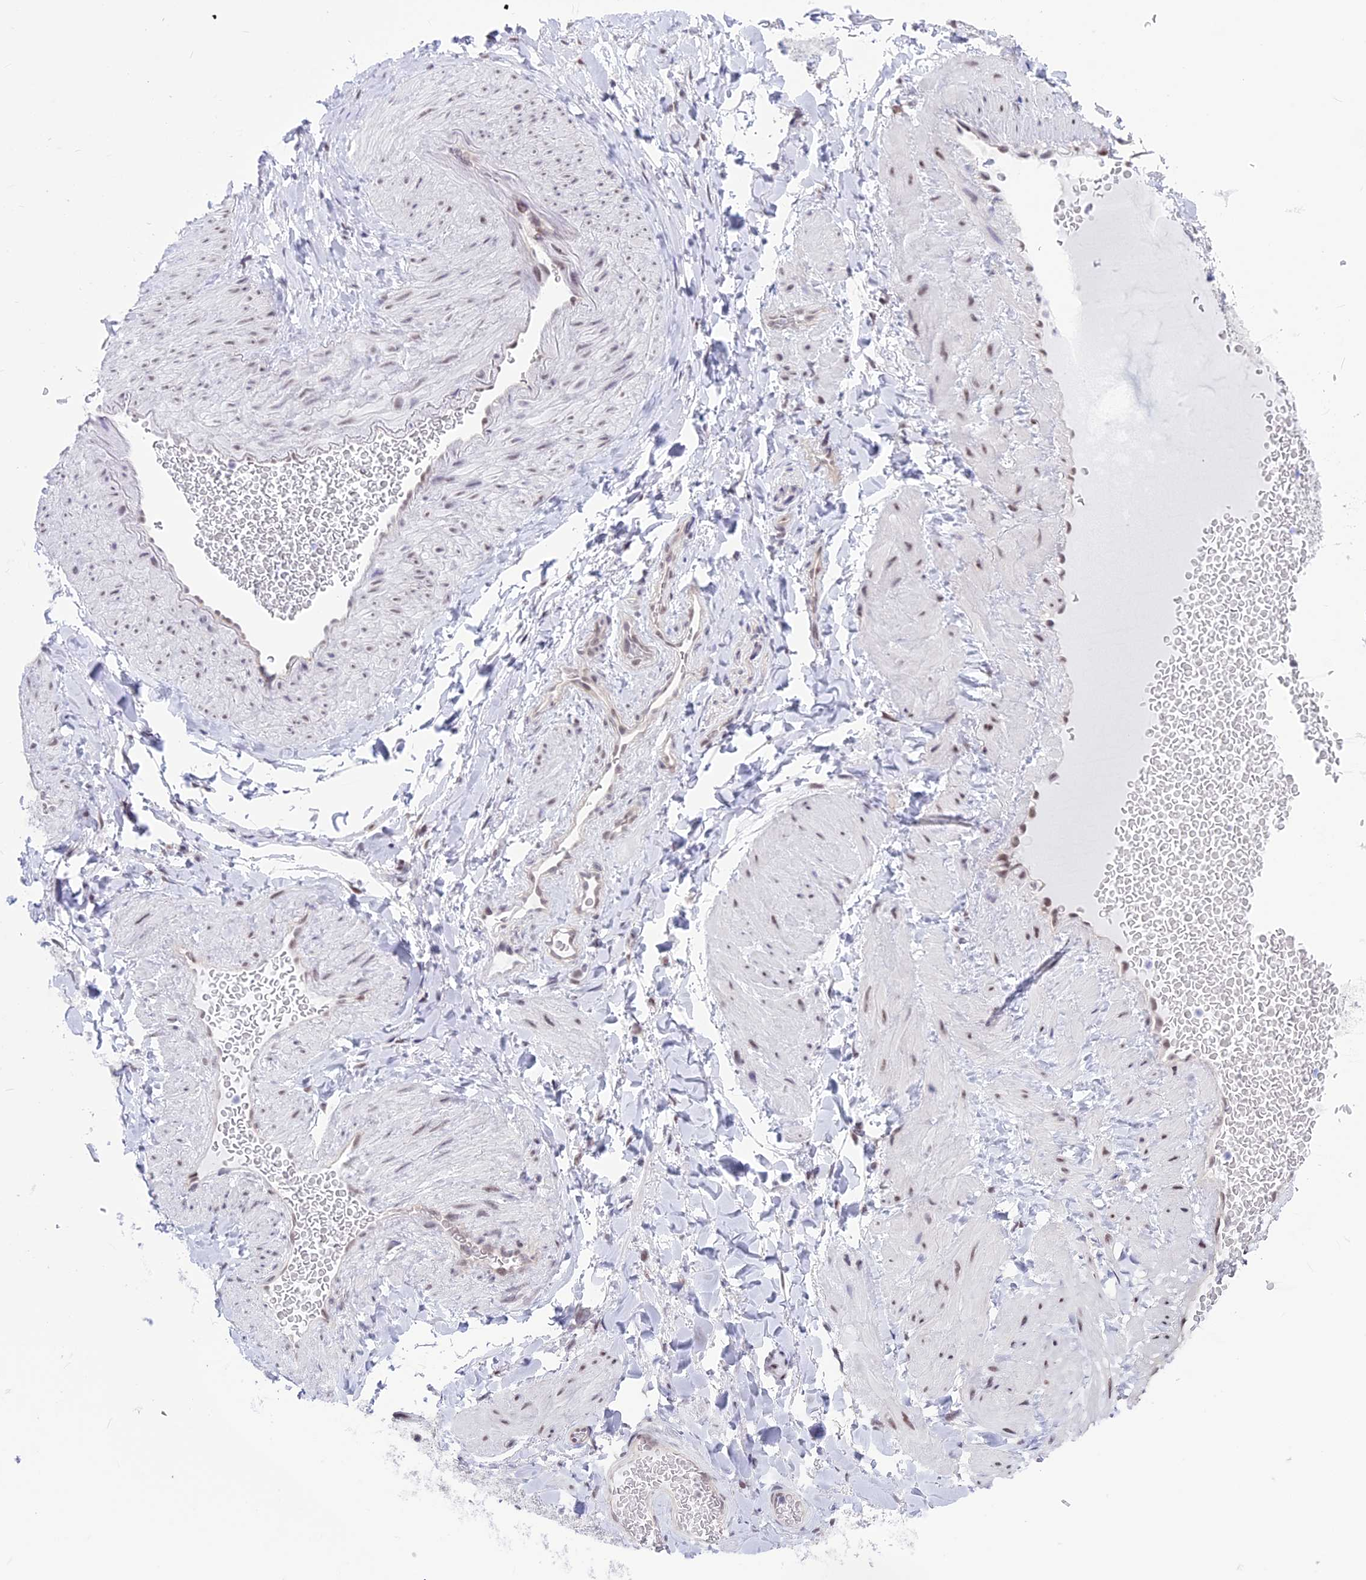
{"staining": {"intensity": "negative", "quantity": "none", "location": "none"}, "tissue": "adipose tissue", "cell_type": "Adipocytes", "image_type": "normal", "snomed": [{"axis": "morphology", "description": "Normal tissue, NOS"}, {"axis": "topography", "description": "Soft tissue"}, {"axis": "topography", "description": "Vascular tissue"}], "caption": "A high-resolution image shows IHC staining of unremarkable adipose tissue, which shows no significant staining in adipocytes. The staining is performed using DAB (3,3'-diaminobenzidine) brown chromogen with nuclei counter-stained in using hematoxylin.", "gene": "SRSF5", "patient": {"sex": "male", "age": 54}}